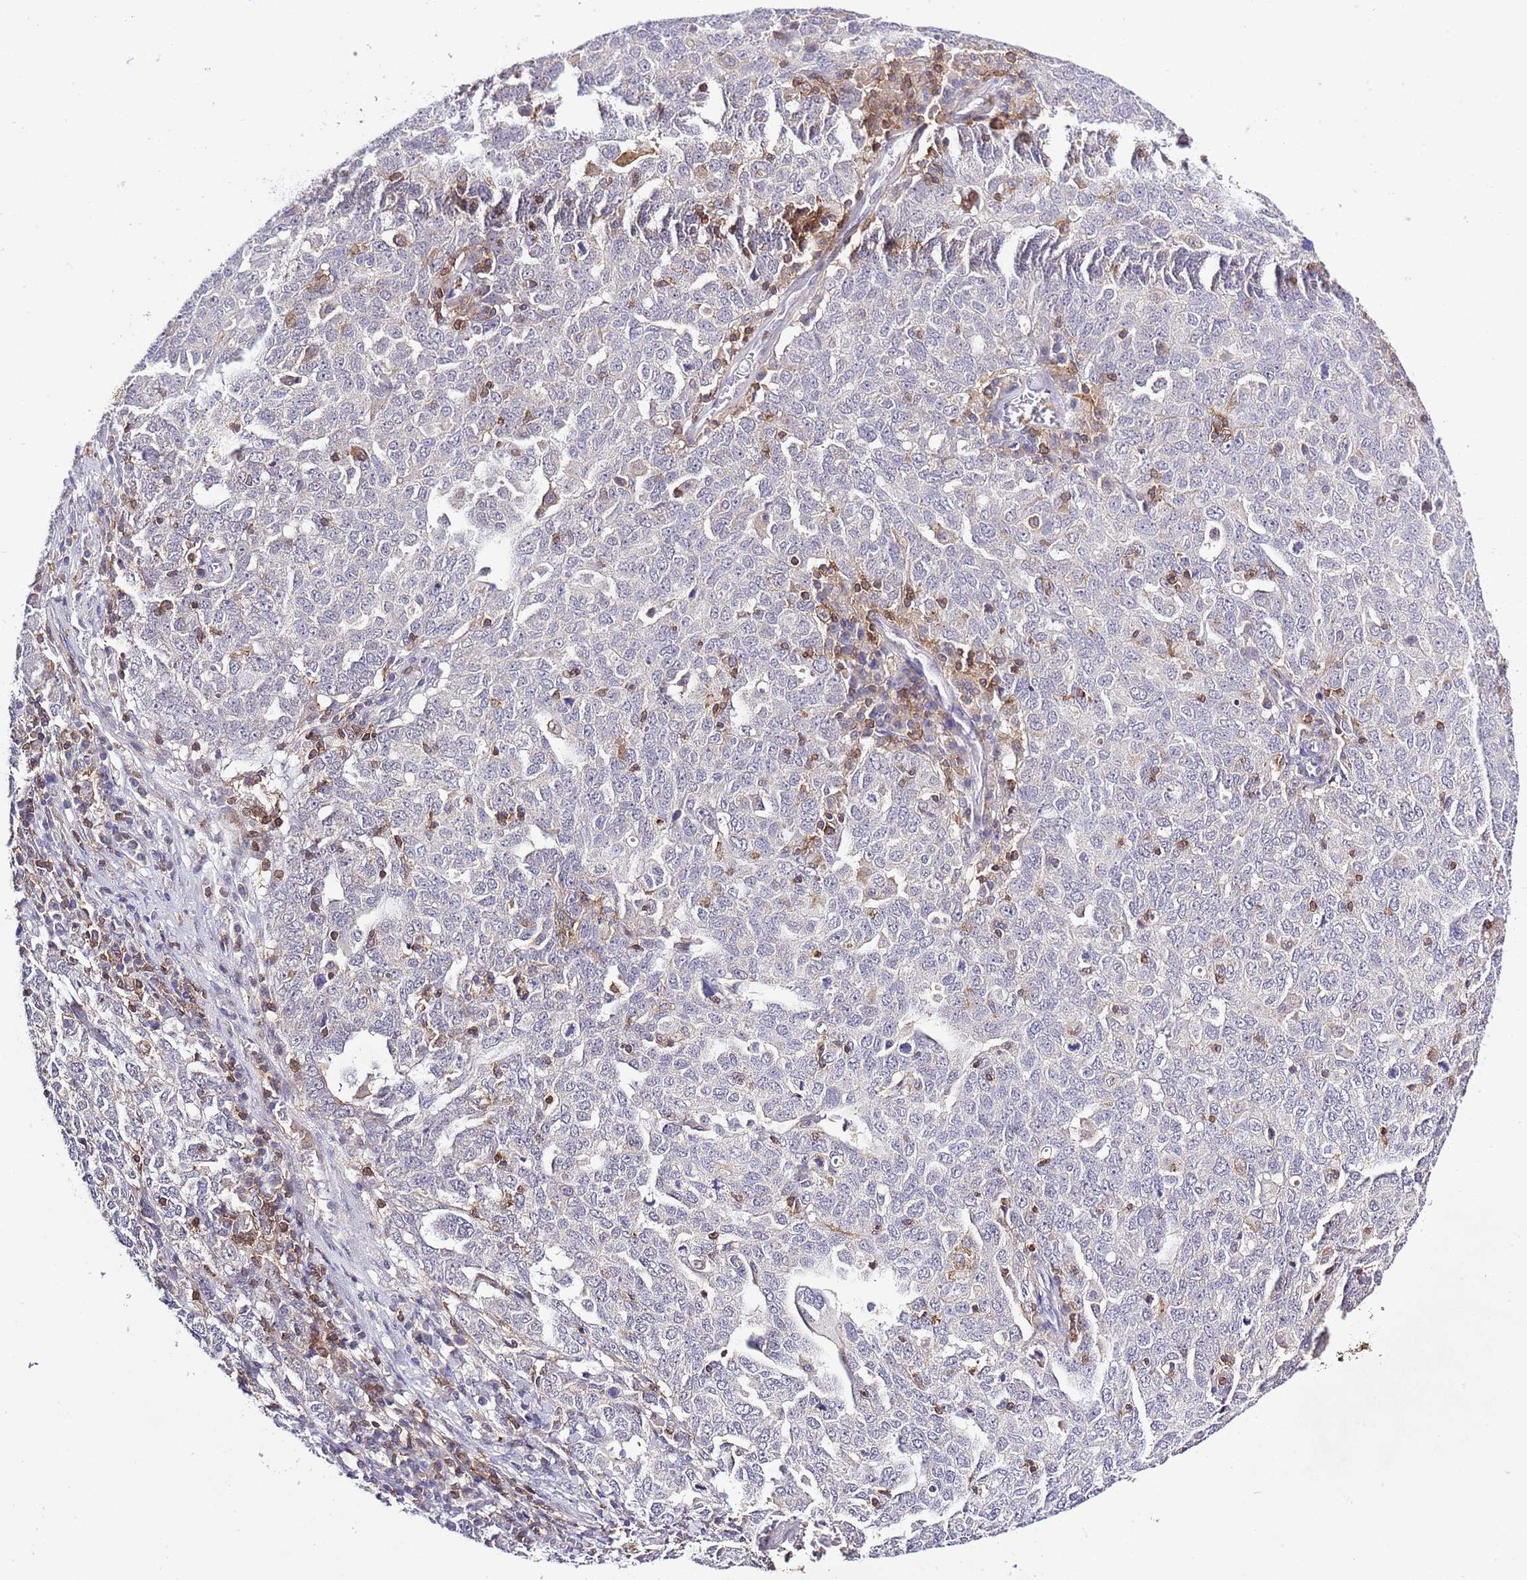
{"staining": {"intensity": "negative", "quantity": "none", "location": "none"}, "tissue": "ovarian cancer", "cell_type": "Tumor cells", "image_type": "cancer", "snomed": [{"axis": "morphology", "description": "Carcinoma, endometroid"}, {"axis": "topography", "description": "Ovary"}], "caption": "This is a photomicrograph of IHC staining of endometroid carcinoma (ovarian), which shows no staining in tumor cells. Nuclei are stained in blue.", "gene": "EFHD1", "patient": {"sex": "female", "age": 62}}